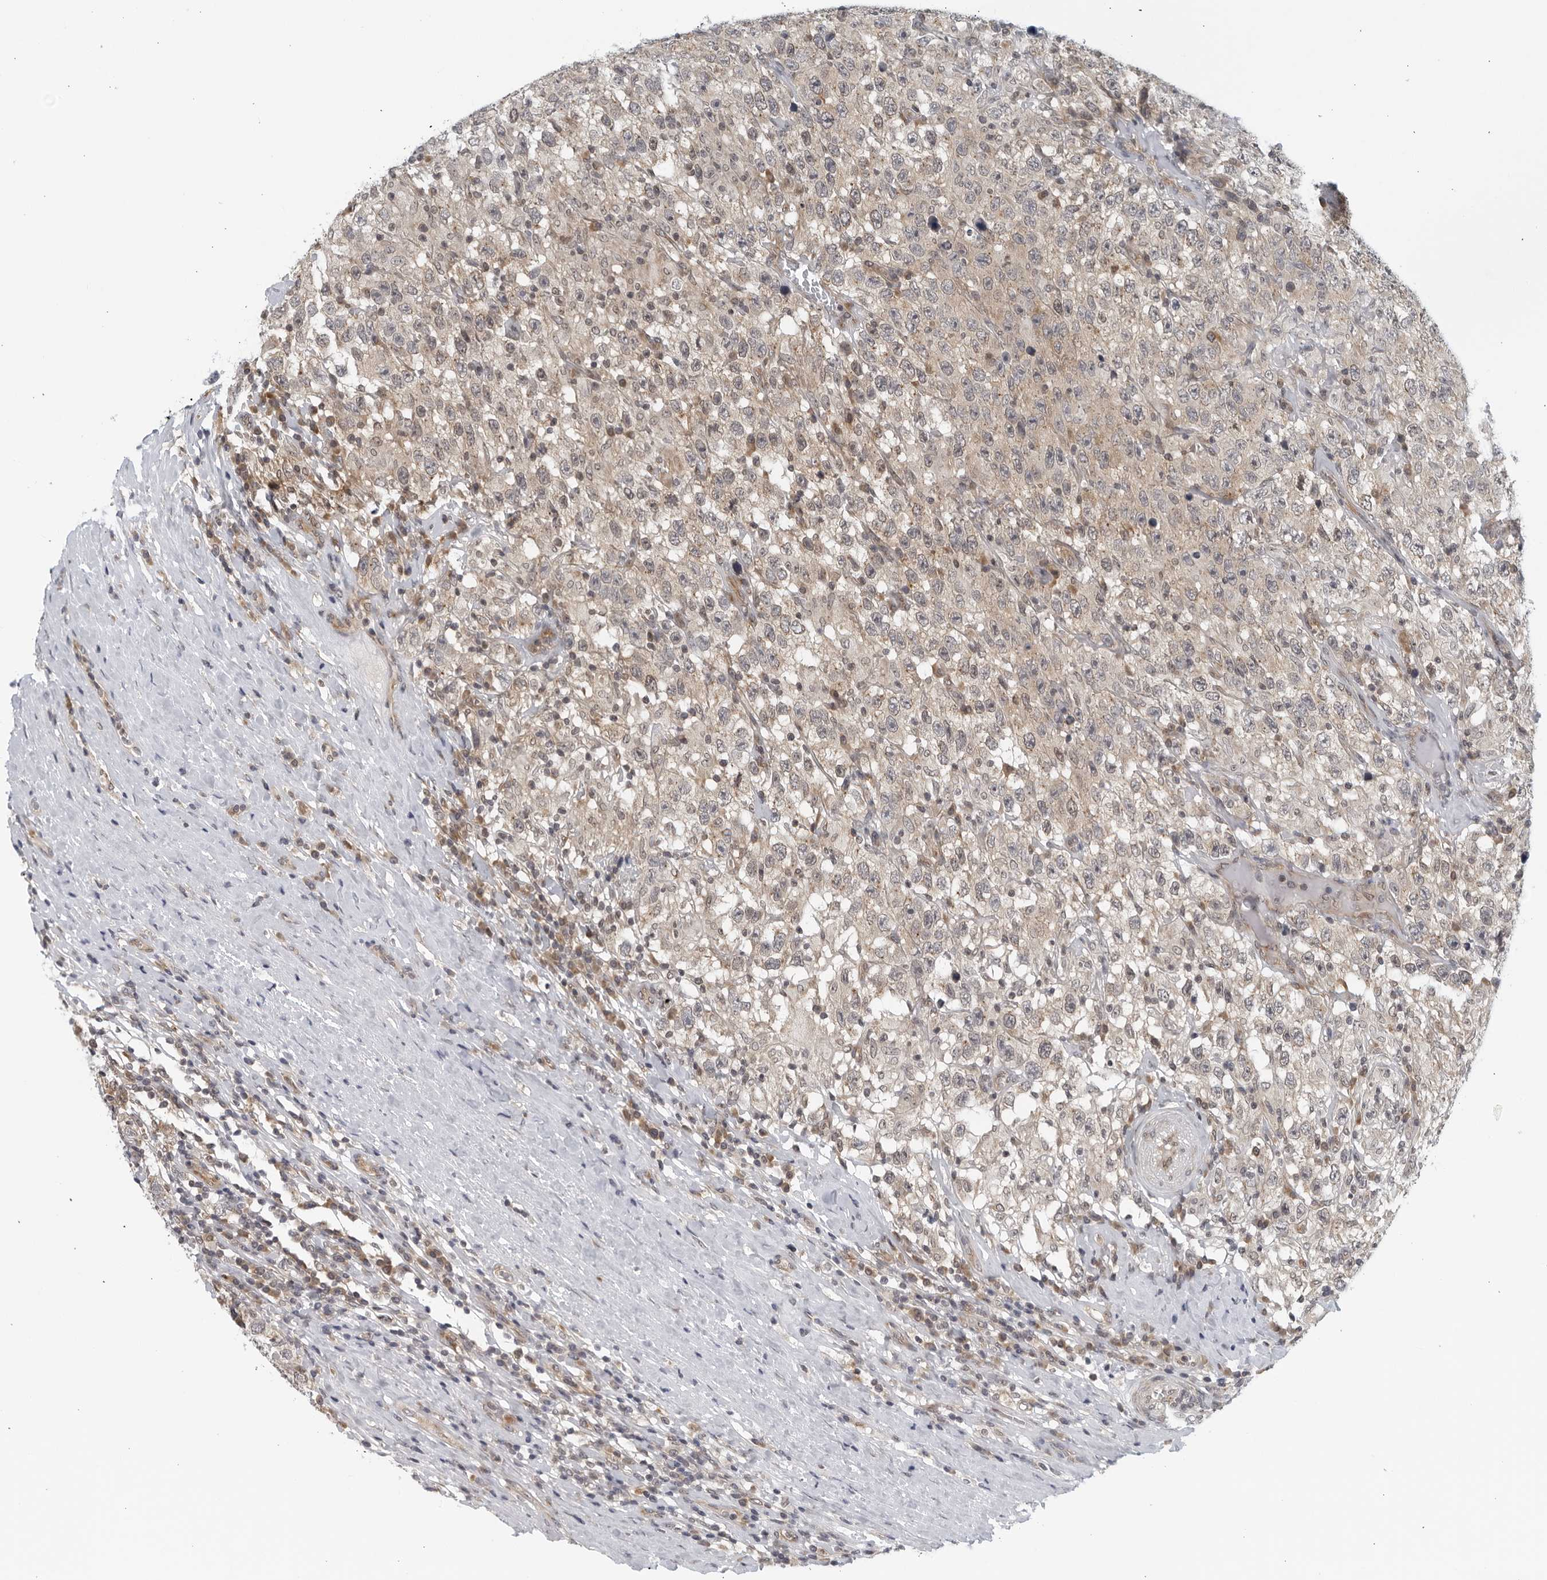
{"staining": {"intensity": "weak", "quantity": "25%-75%", "location": "cytoplasmic/membranous"}, "tissue": "testis cancer", "cell_type": "Tumor cells", "image_type": "cancer", "snomed": [{"axis": "morphology", "description": "Seminoma, NOS"}, {"axis": "topography", "description": "Testis"}], "caption": "Immunohistochemistry image of neoplastic tissue: testis seminoma stained using IHC displays low levels of weak protein expression localized specifically in the cytoplasmic/membranous of tumor cells, appearing as a cytoplasmic/membranous brown color.", "gene": "RC3H1", "patient": {"sex": "male", "age": 41}}